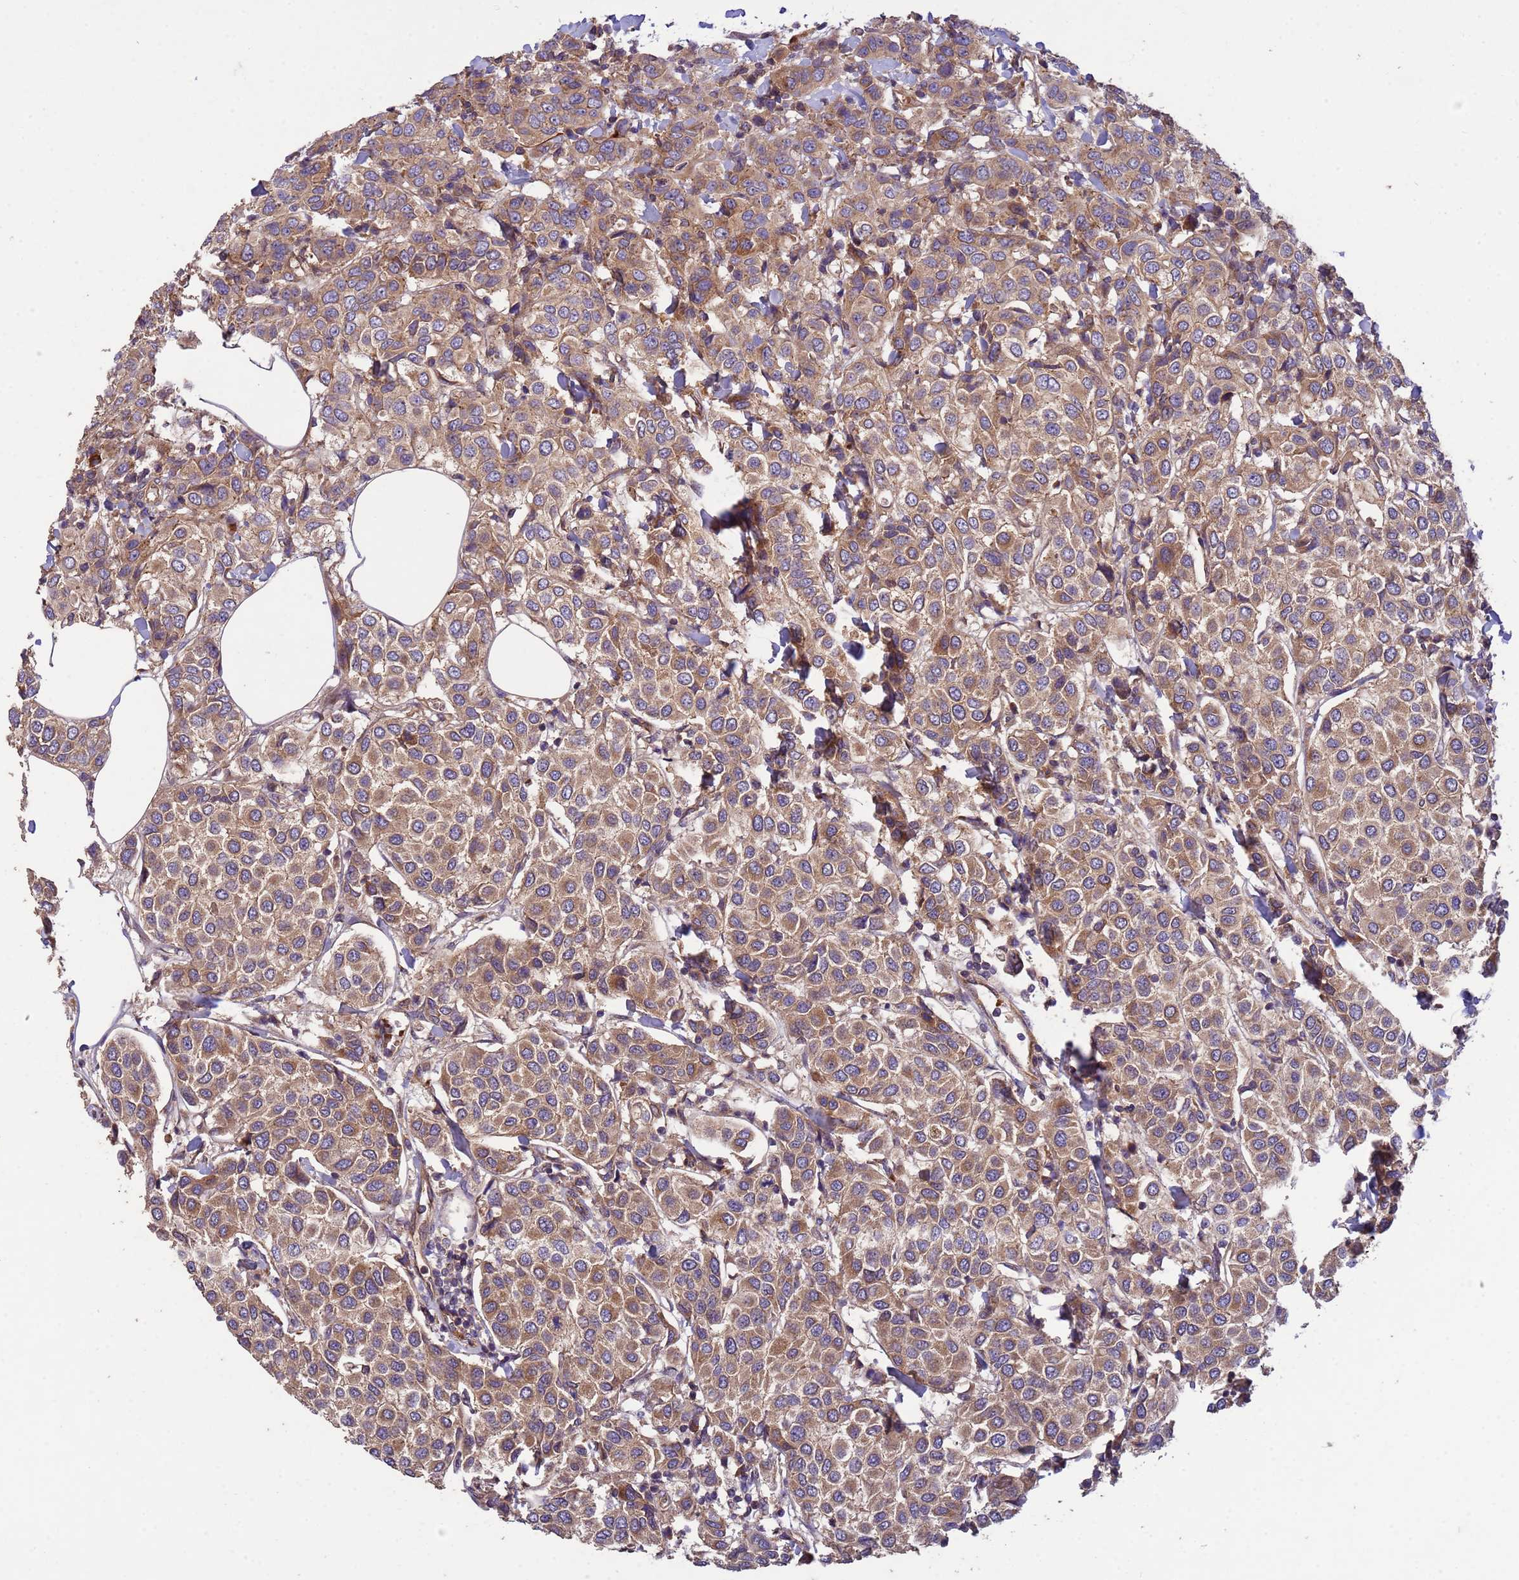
{"staining": {"intensity": "moderate", "quantity": ">75%", "location": "cytoplasmic/membranous"}, "tissue": "breast cancer", "cell_type": "Tumor cells", "image_type": "cancer", "snomed": [{"axis": "morphology", "description": "Duct carcinoma"}, {"axis": "topography", "description": "Breast"}], "caption": "High-power microscopy captured an IHC histopathology image of breast invasive ductal carcinoma, revealing moderate cytoplasmic/membranous staining in about >75% of tumor cells. The staining is performed using DAB (3,3'-diaminobenzidine) brown chromogen to label protein expression. The nuclei are counter-stained blue using hematoxylin.", "gene": "RAB10", "patient": {"sex": "female", "age": 55}}